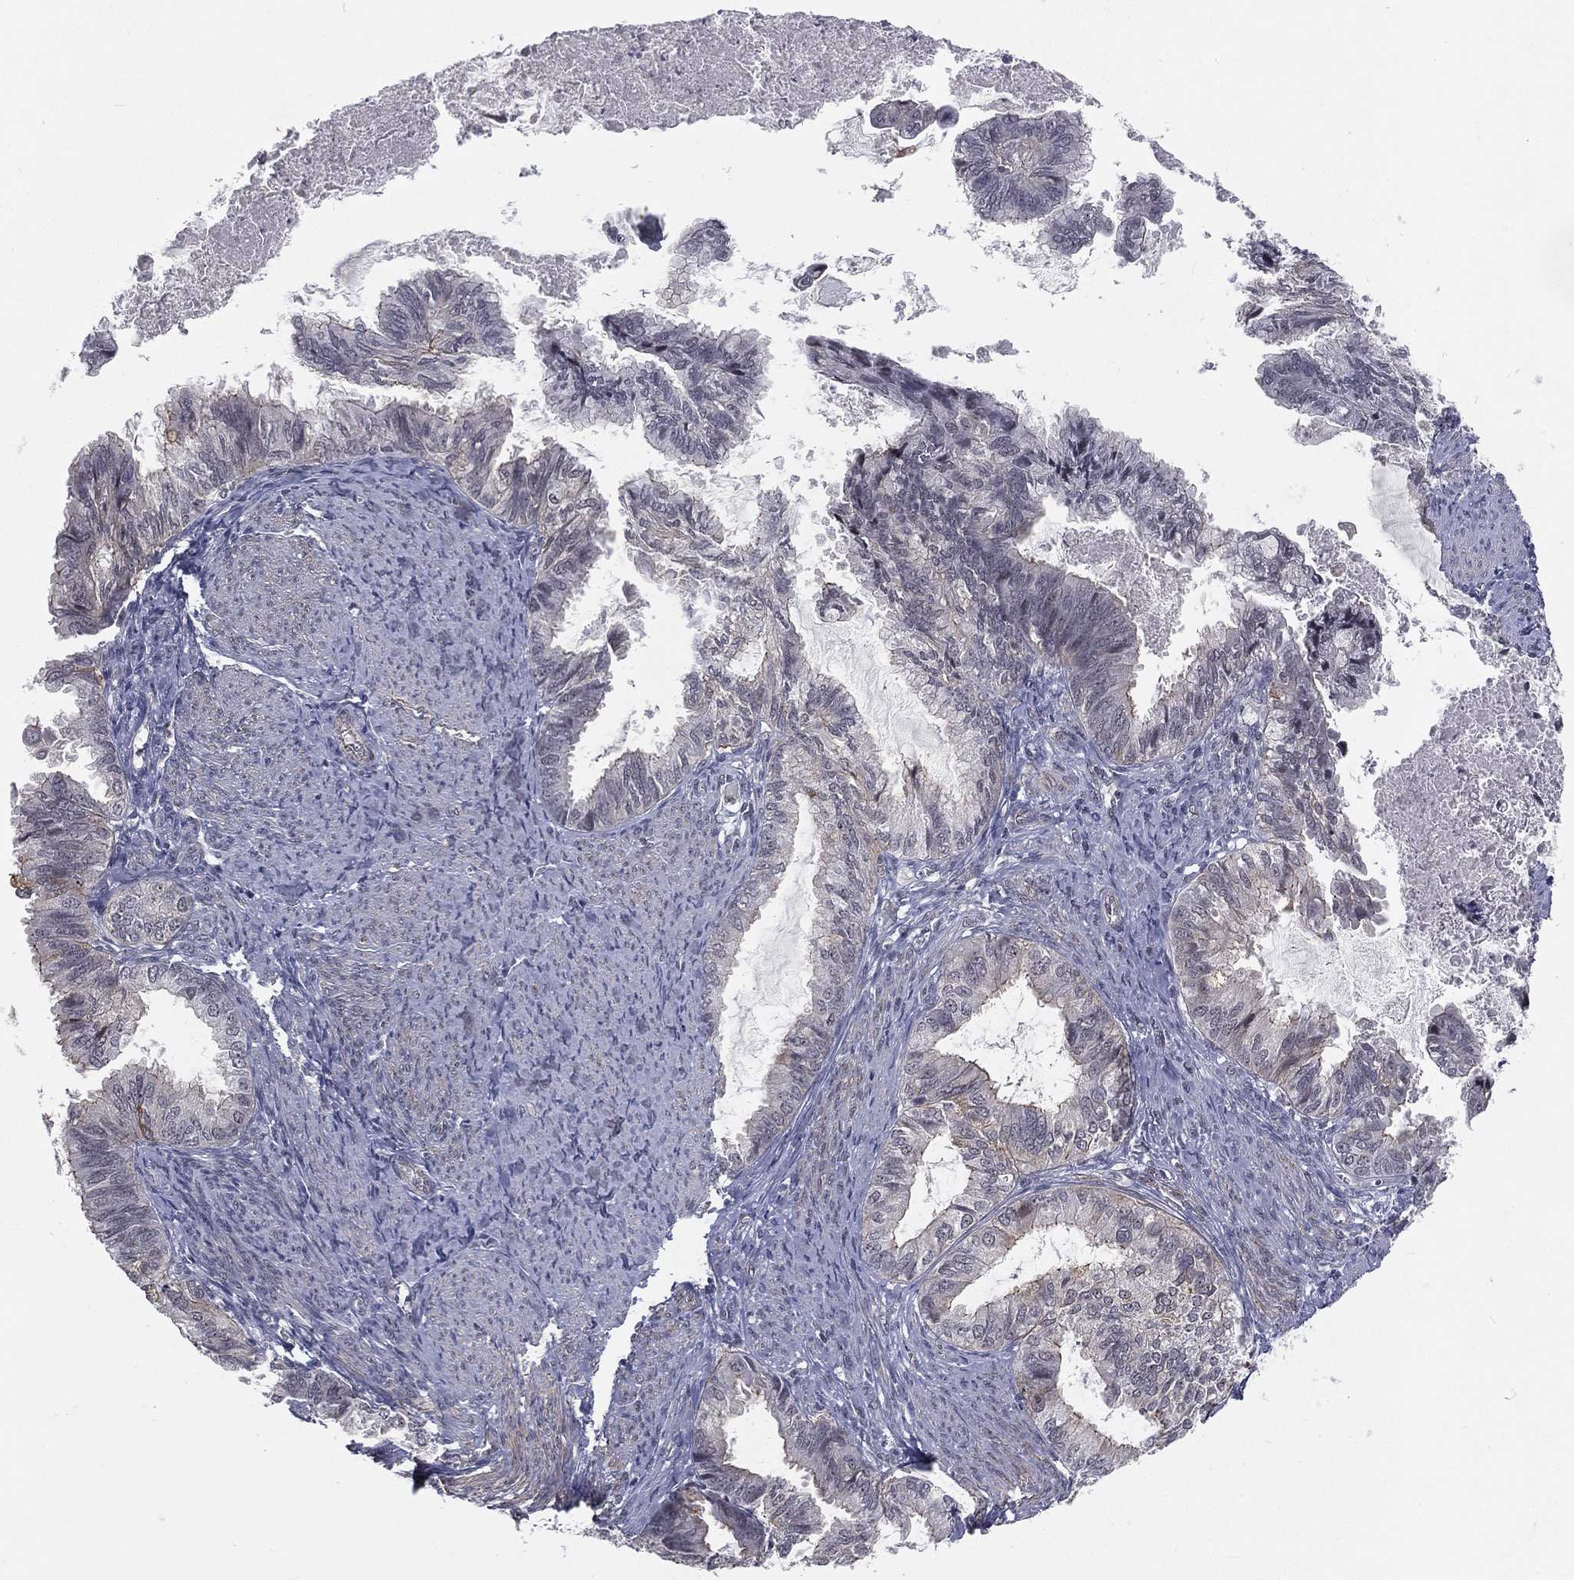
{"staining": {"intensity": "moderate", "quantity": "<25%", "location": "cytoplasmic/membranous"}, "tissue": "endometrial cancer", "cell_type": "Tumor cells", "image_type": "cancer", "snomed": [{"axis": "morphology", "description": "Adenocarcinoma, NOS"}, {"axis": "topography", "description": "Endometrium"}], "caption": "This photomicrograph exhibits immunohistochemistry staining of human endometrial adenocarcinoma, with low moderate cytoplasmic/membranous expression in approximately <25% of tumor cells.", "gene": "MORC2", "patient": {"sex": "female", "age": 86}}